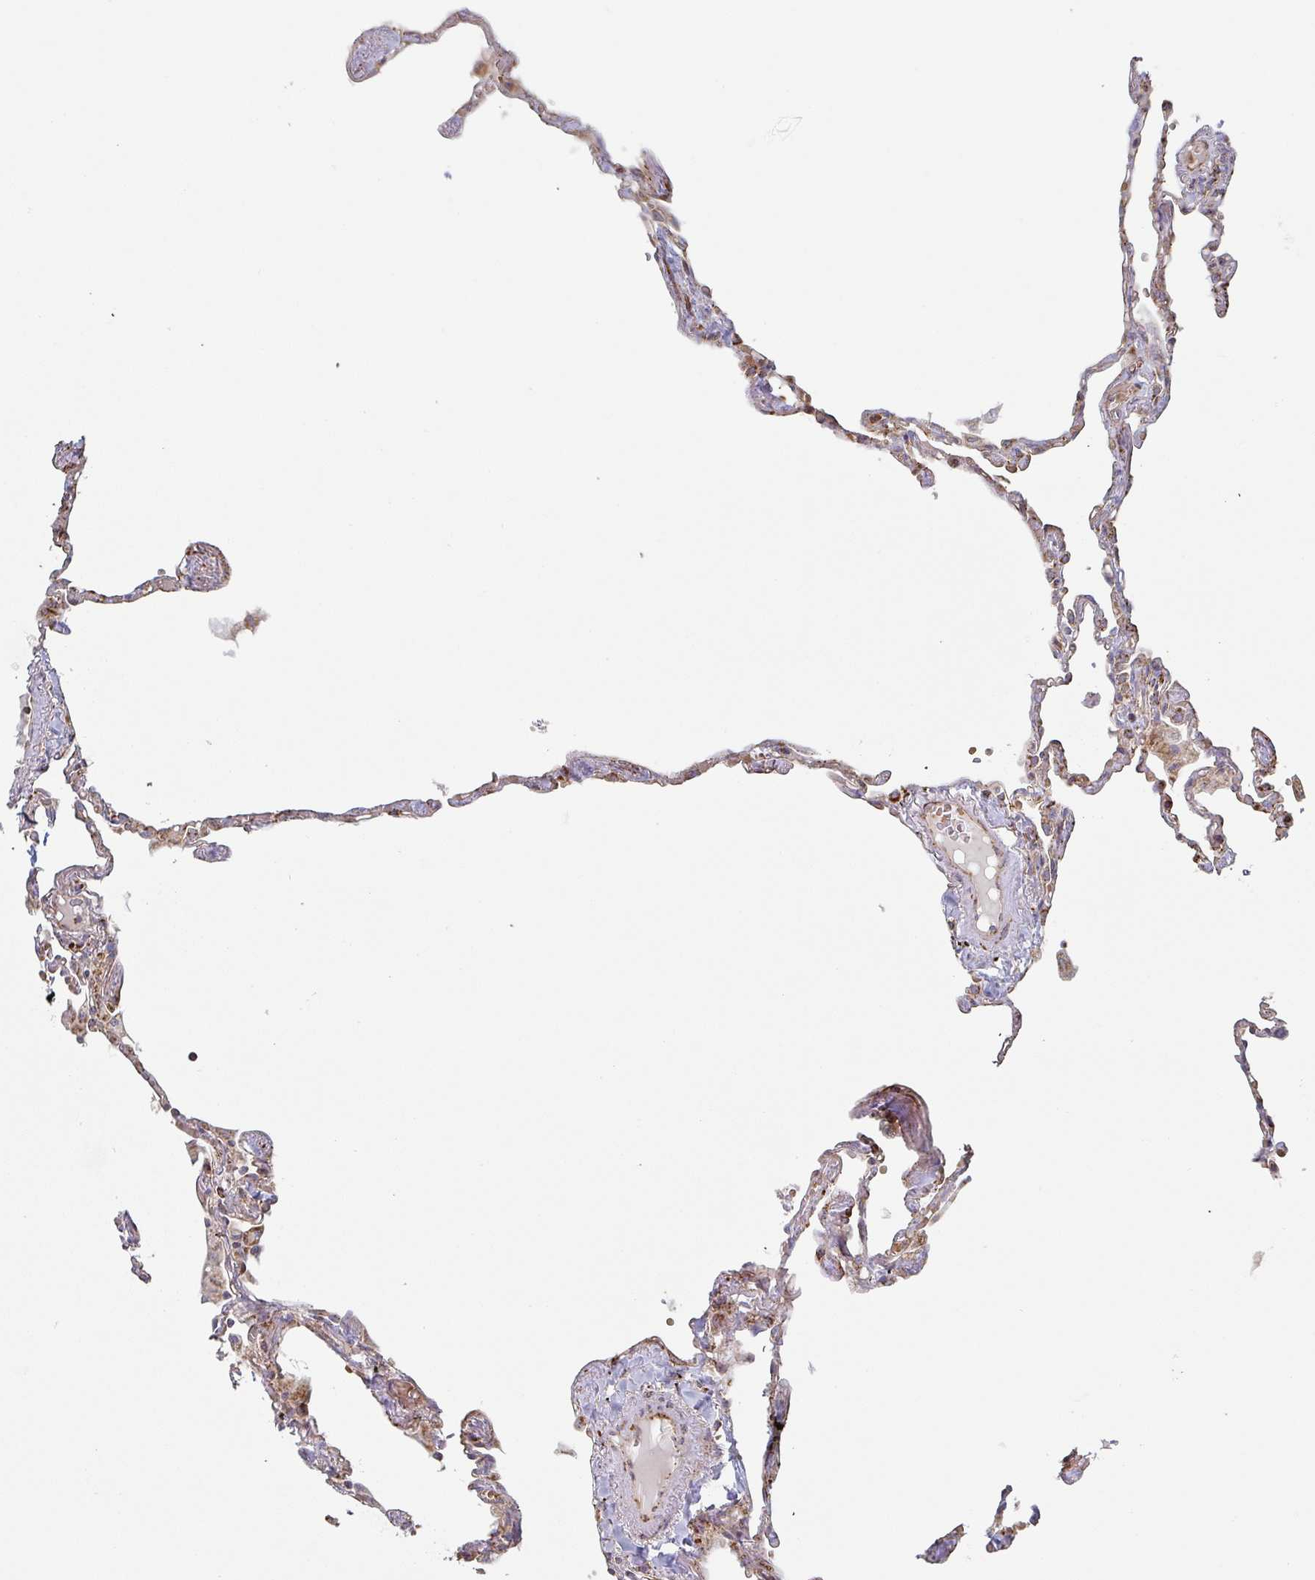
{"staining": {"intensity": "moderate", "quantity": "25%-75%", "location": "cytoplasmic/membranous"}, "tissue": "lung", "cell_type": "Alveolar cells", "image_type": "normal", "snomed": [{"axis": "morphology", "description": "Normal tissue, NOS"}, {"axis": "topography", "description": "Lung"}], "caption": "Protein analysis of unremarkable lung displays moderate cytoplasmic/membranous expression in about 25%-75% of alveolar cells. The staining is performed using DAB (3,3'-diaminobenzidine) brown chromogen to label protein expression. The nuclei are counter-stained blue using hematoxylin.", "gene": "ZNF526", "patient": {"sex": "female", "age": 67}}